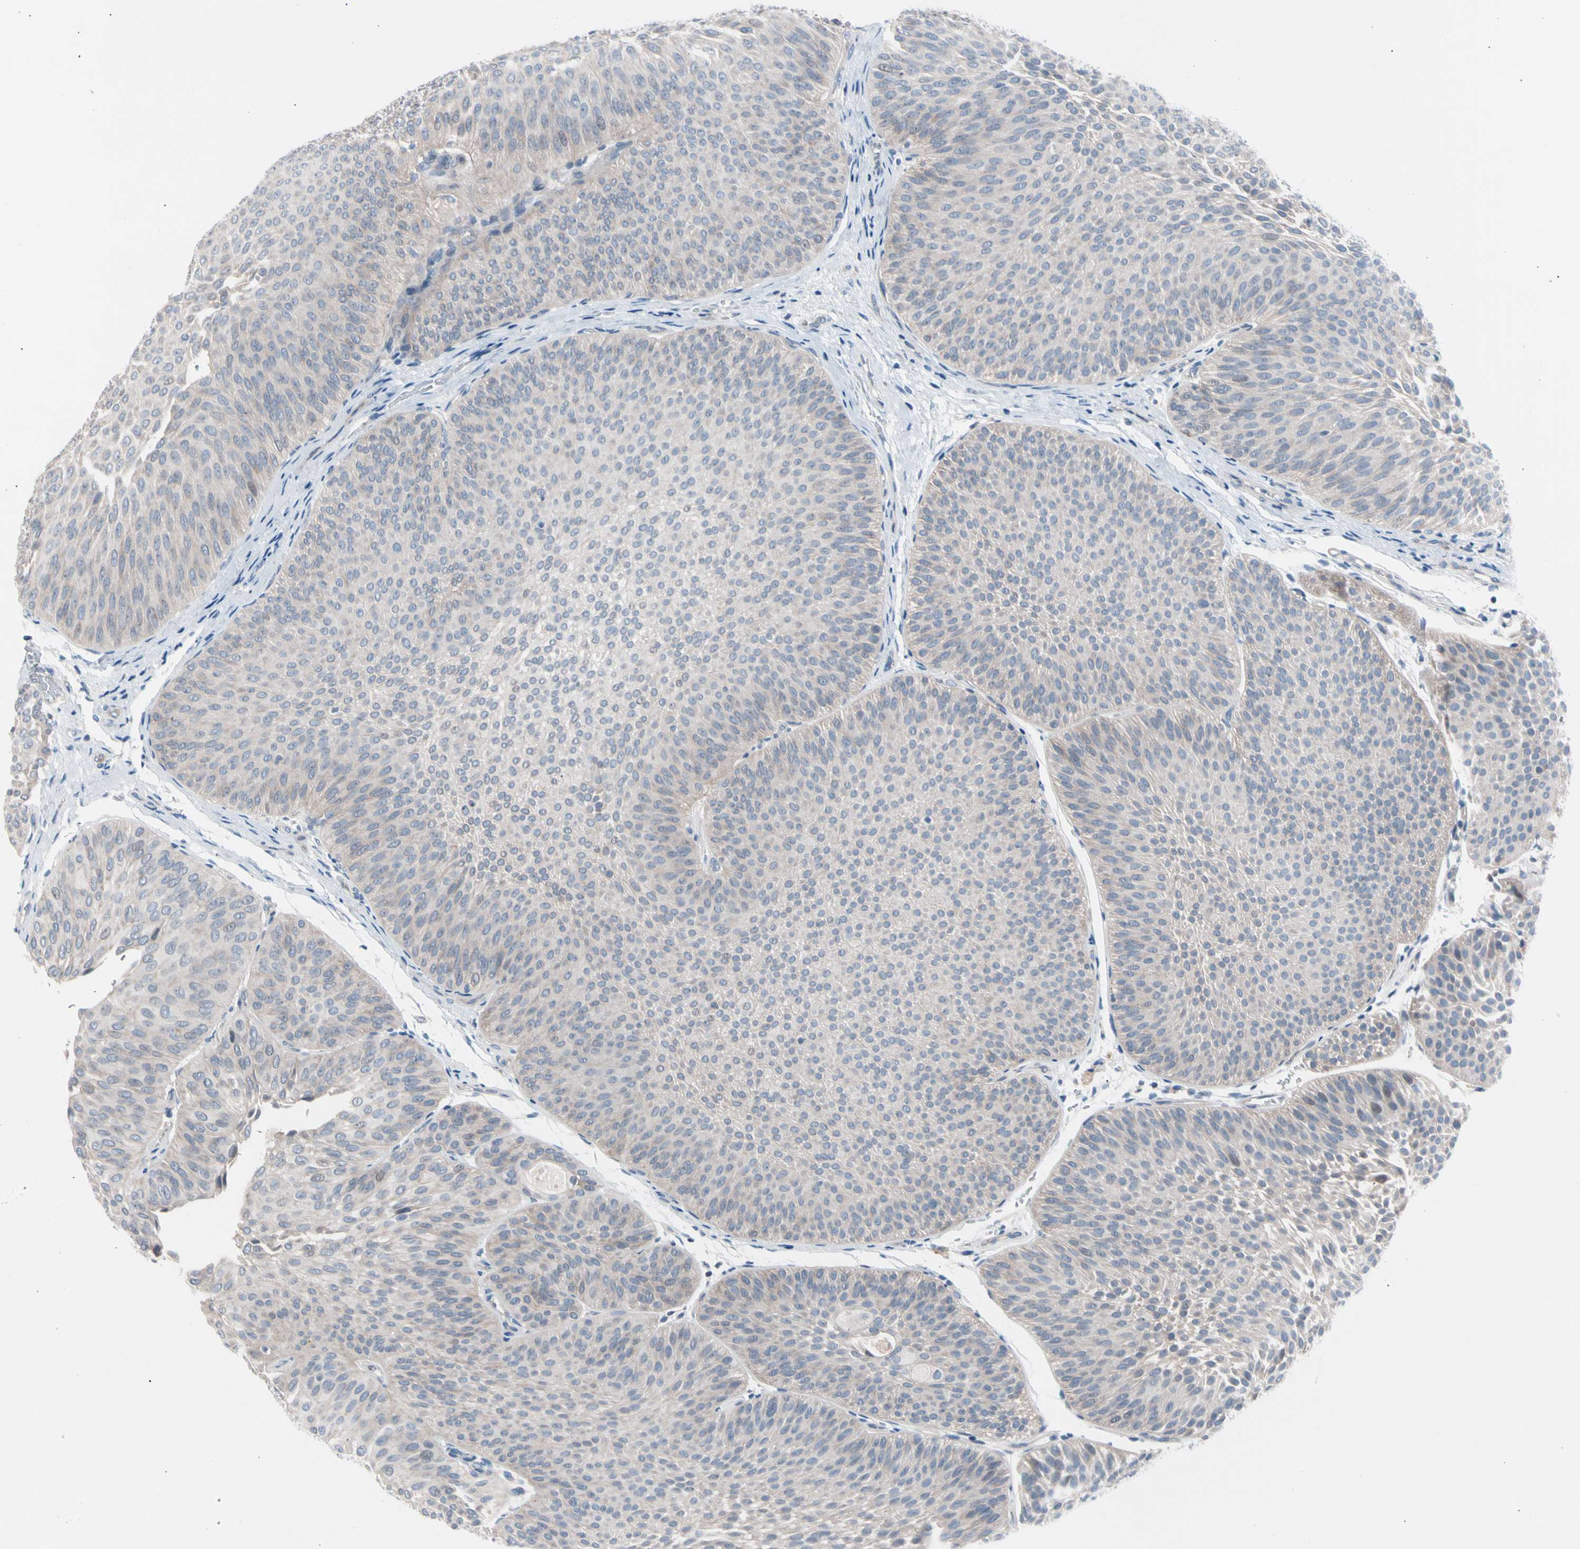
{"staining": {"intensity": "weak", "quantity": "25%-75%", "location": "cytoplasmic/membranous"}, "tissue": "urothelial cancer", "cell_type": "Tumor cells", "image_type": "cancer", "snomed": [{"axis": "morphology", "description": "Urothelial carcinoma, Low grade"}, {"axis": "topography", "description": "Urinary bladder"}], "caption": "IHC of human urothelial carcinoma (low-grade) shows low levels of weak cytoplasmic/membranous positivity in approximately 25%-75% of tumor cells.", "gene": "CASQ1", "patient": {"sex": "female", "age": 60}}